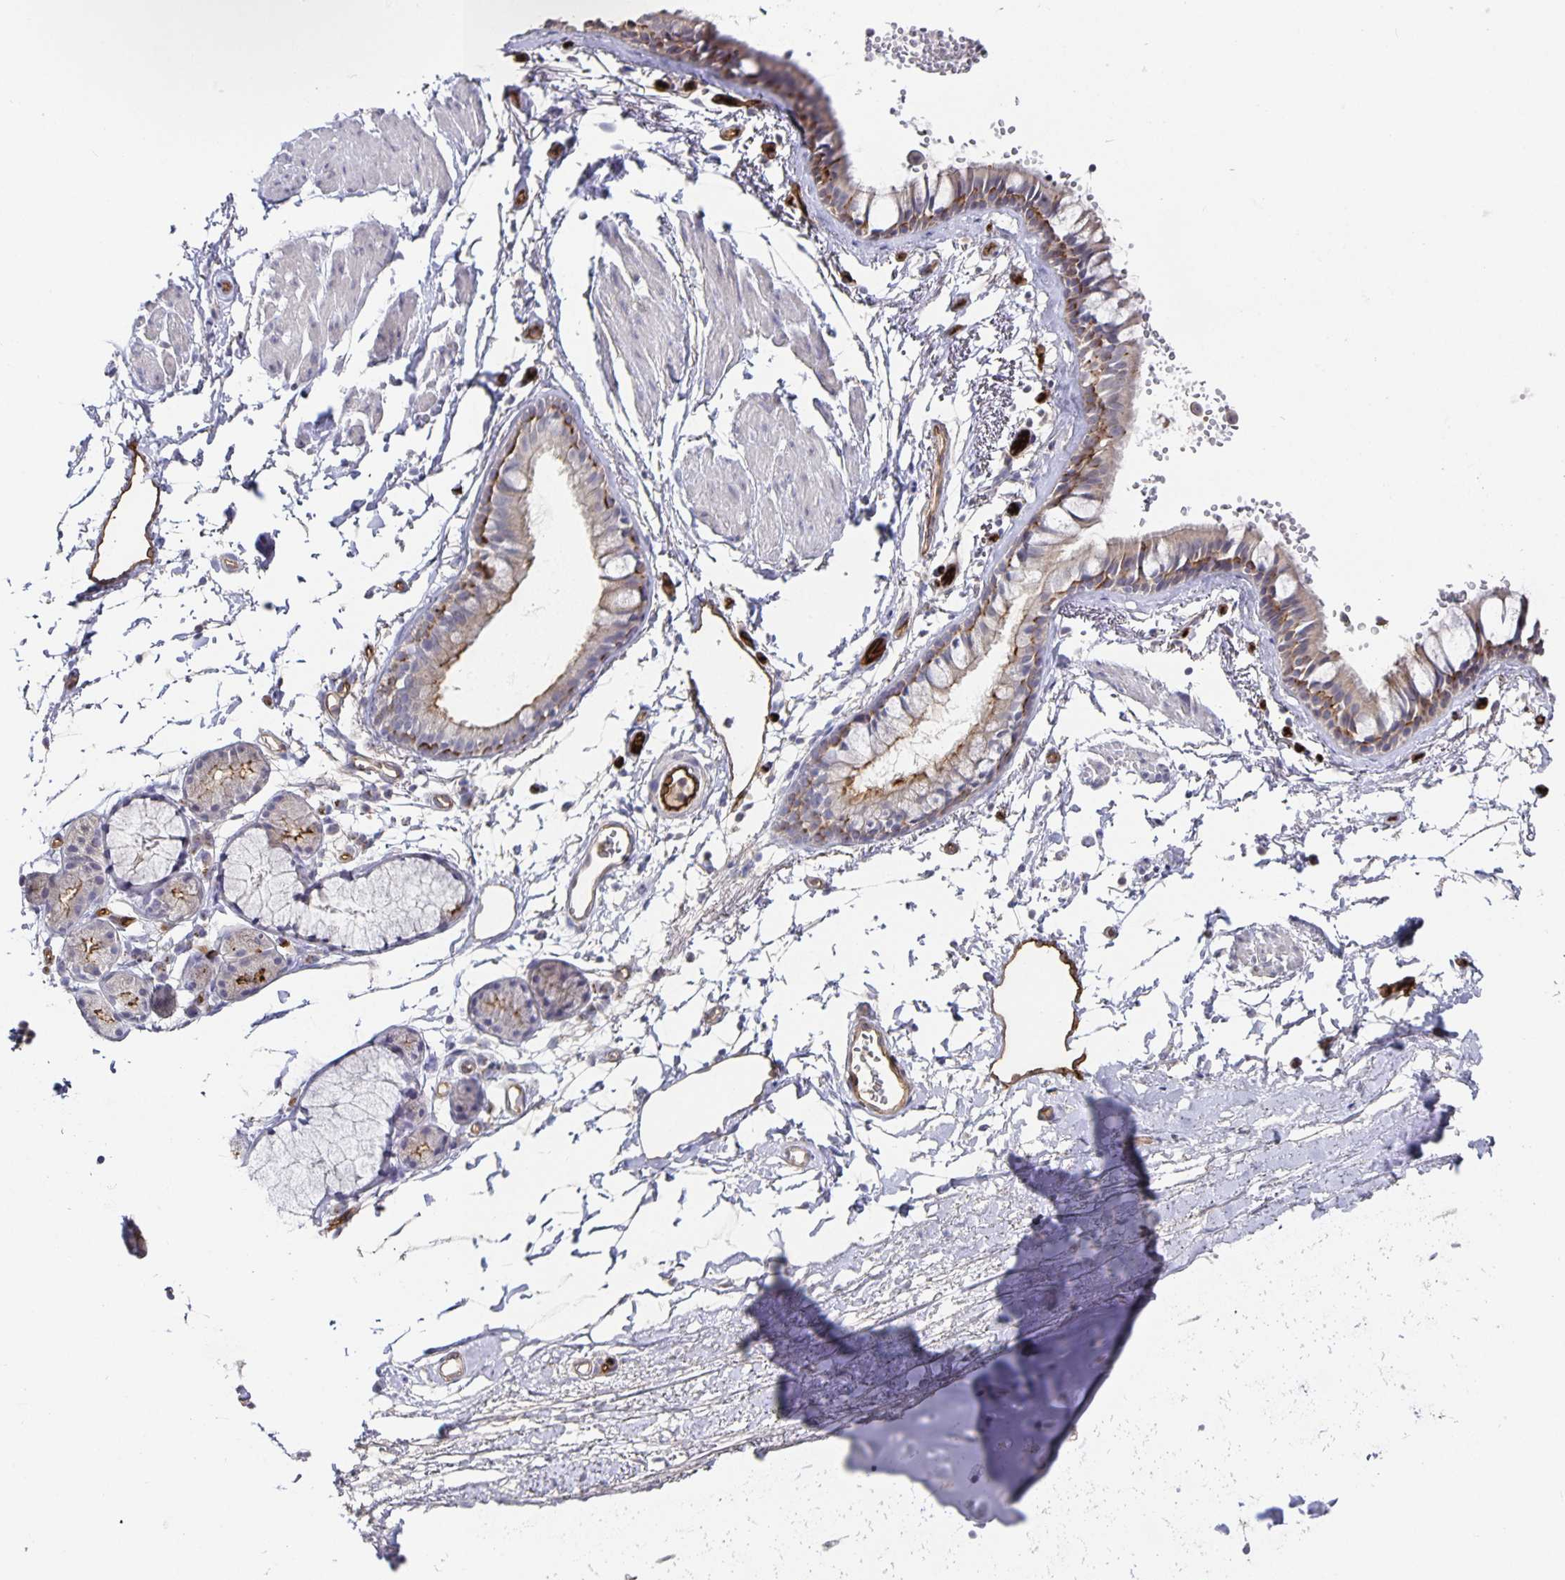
{"staining": {"intensity": "moderate", "quantity": "25%-75%", "location": "cytoplasmic/membranous"}, "tissue": "bronchus", "cell_type": "Respiratory epithelial cells", "image_type": "normal", "snomed": [{"axis": "morphology", "description": "Normal tissue, NOS"}, {"axis": "topography", "description": "Cartilage tissue"}, {"axis": "topography", "description": "Bronchus"}, {"axis": "topography", "description": "Peripheral nerve tissue"}], "caption": "Bronchus stained with immunohistochemistry reveals moderate cytoplasmic/membranous expression in about 25%-75% of respiratory epithelial cells.", "gene": "PODXL", "patient": {"sex": "female", "age": 59}}